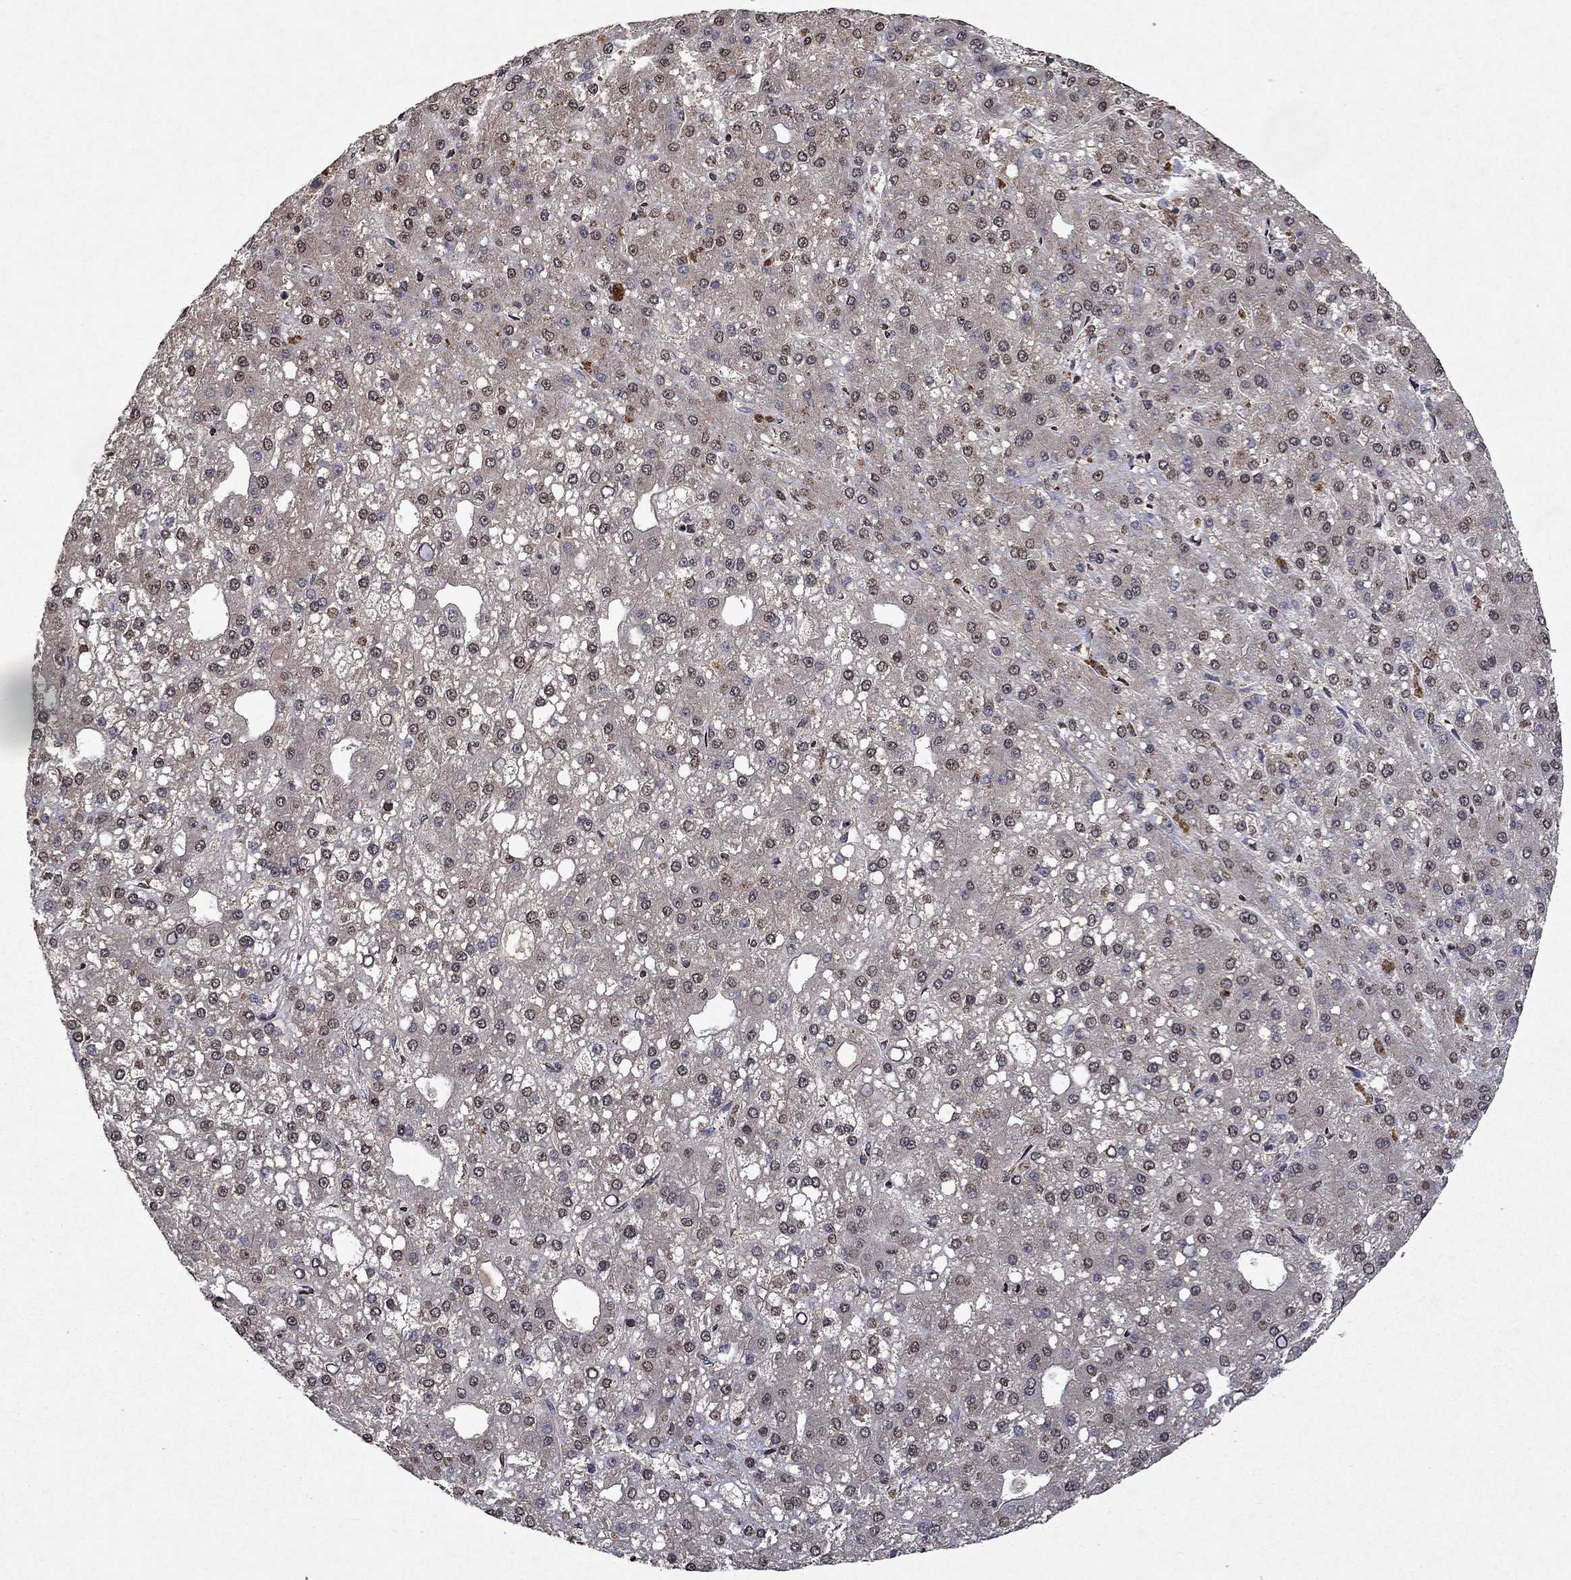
{"staining": {"intensity": "strong", "quantity": "<25%", "location": "cytoplasmic/membranous,nuclear"}, "tissue": "liver cancer", "cell_type": "Tumor cells", "image_type": "cancer", "snomed": [{"axis": "morphology", "description": "Carcinoma, Hepatocellular, NOS"}, {"axis": "topography", "description": "Liver"}], "caption": "Liver hepatocellular carcinoma stained with immunohistochemistry displays strong cytoplasmic/membranous and nuclear staining in approximately <25% of tumor cells.", "gene": "TTC38", "patient": {"sex": "male", "age": 67}}